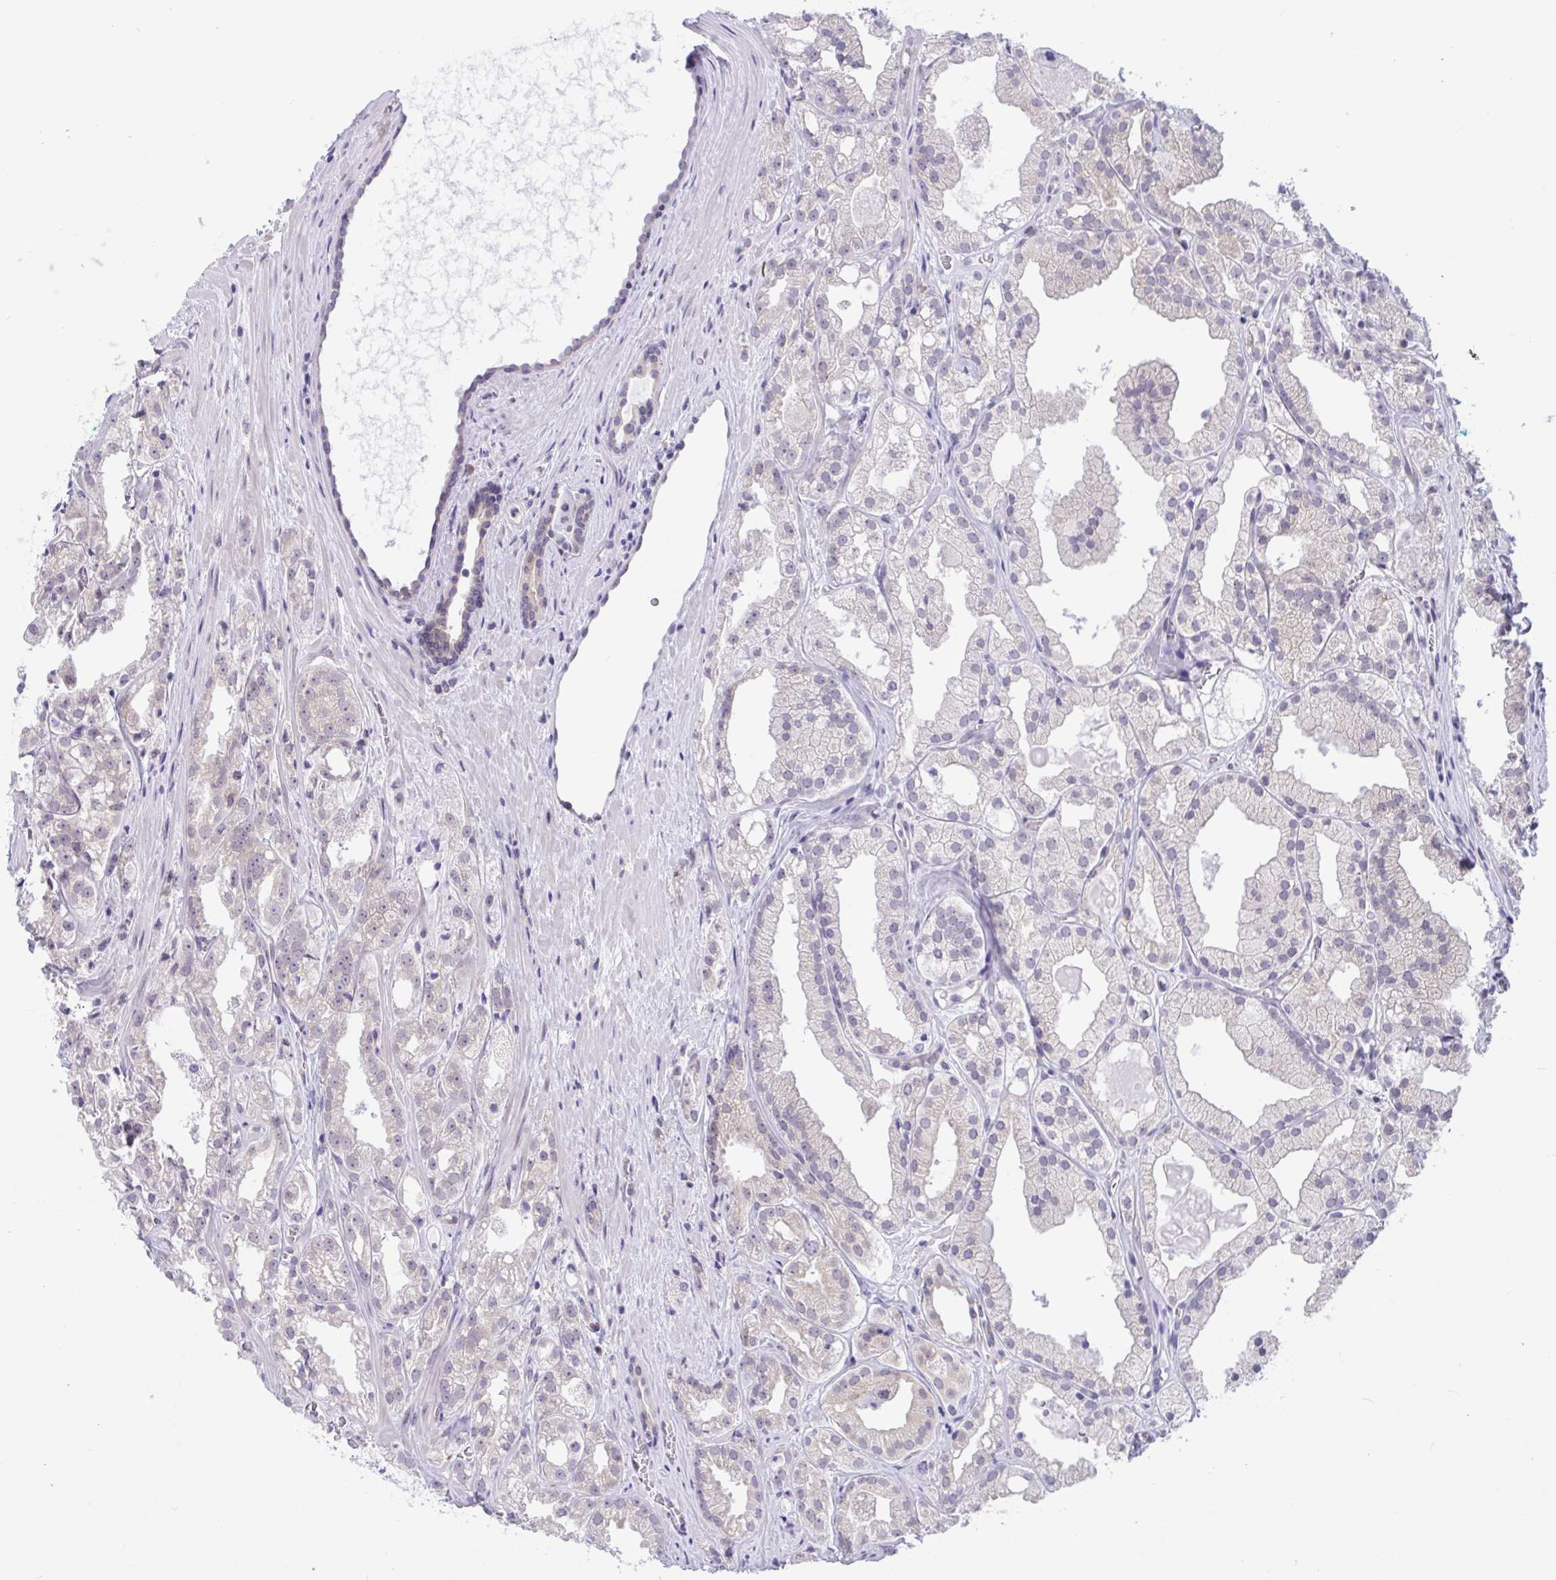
{"staining": {"intensity": "negative", "quantity": "none", "location": "none"}, "tissue": "prostate cancer", "cell_type": "Tumor cells", "image_type": "cancer", "snomed": [{"axis": "morphology", "description": "Adenocarcinoma, High grade"}, {"axis": "topography", "description": "Prostate"}], "caption": "There is no significant staining in tumor cells of prostate cancer (high-grade adenocarcinoma). Brightfield microscopy of immunohistochemistry stained with DAB (brown) and hematoxylin (blue), captured at high magnification.", "gene": "CAMLG", "patient": {"sex": "male", "age": 68}}